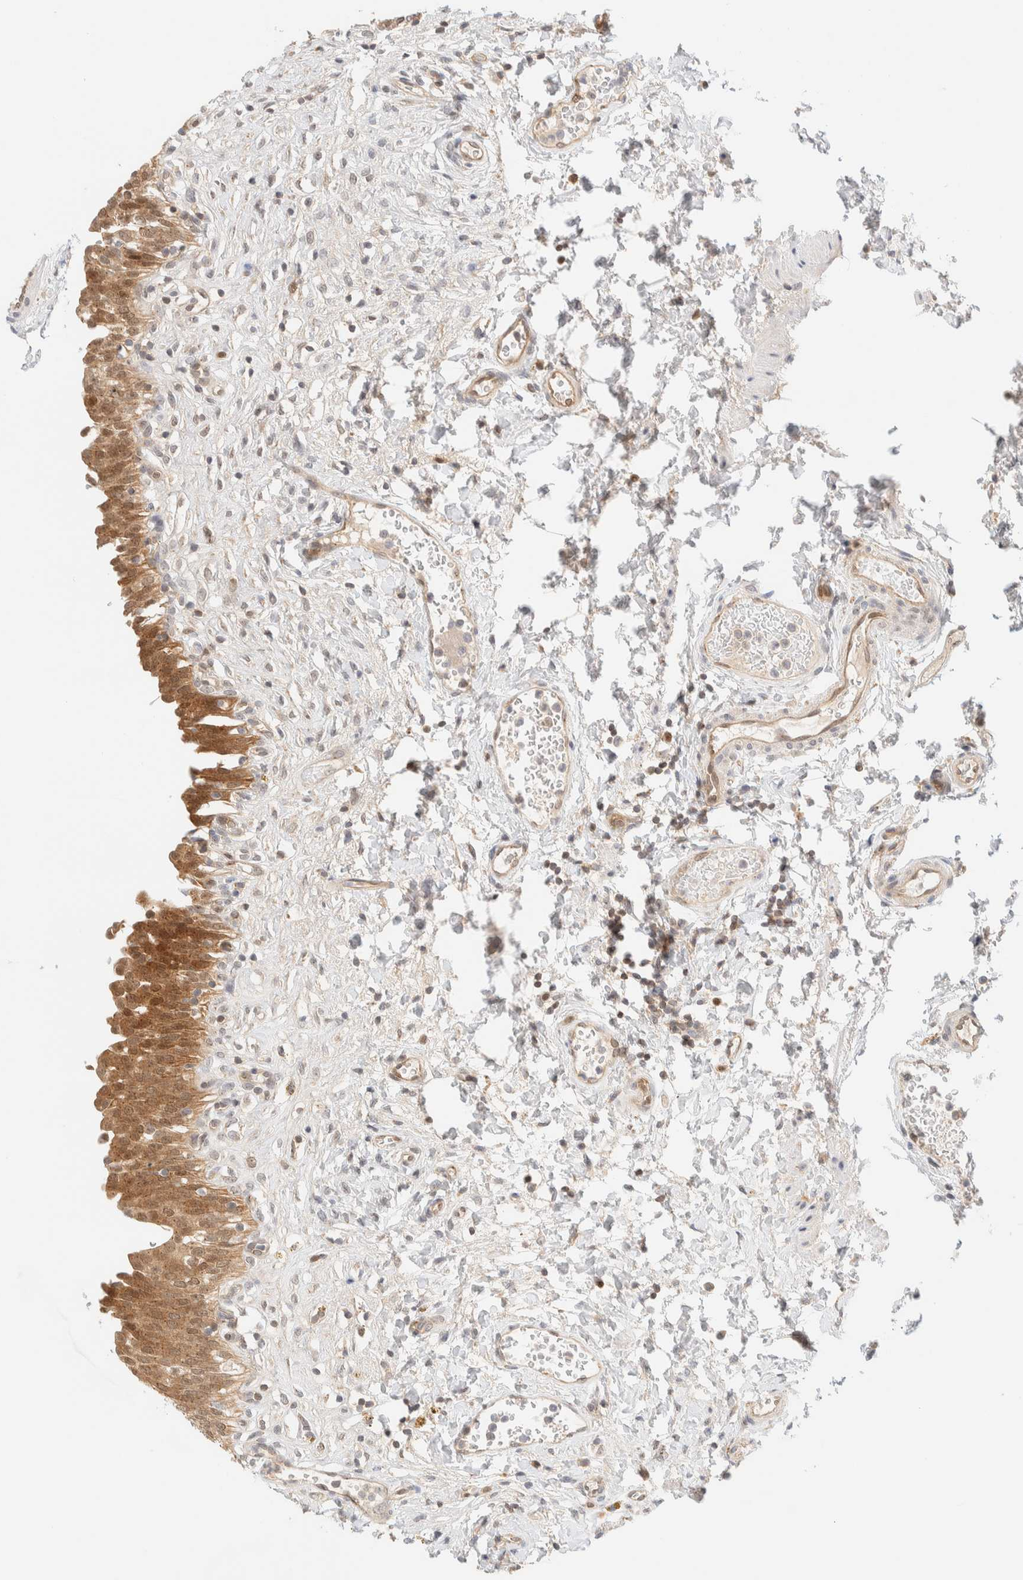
{"staining": {"intensity": "moderate", "quantity": ">75%", "location": "cytoplasmic/membranous,nuclear"}, "tissue": "urinary bladder", "cell_type": "Urothelial cells", "image_type": "normal", "snomed": [{"axis": "morphology", "description": "Urothelial carcinoma, High grade"}, {"axis": "topography", "description": "Urinary bladder"}], "caption": "Immunohistochemical staining of benign urinary bladder shows >75% levels of moderate cytoplasmic/membranous,nuclear protein staining in approximately >75% of urothelial cells.", "gene": "PCYT2", "patient": {"sex": "male", "age": 46}}